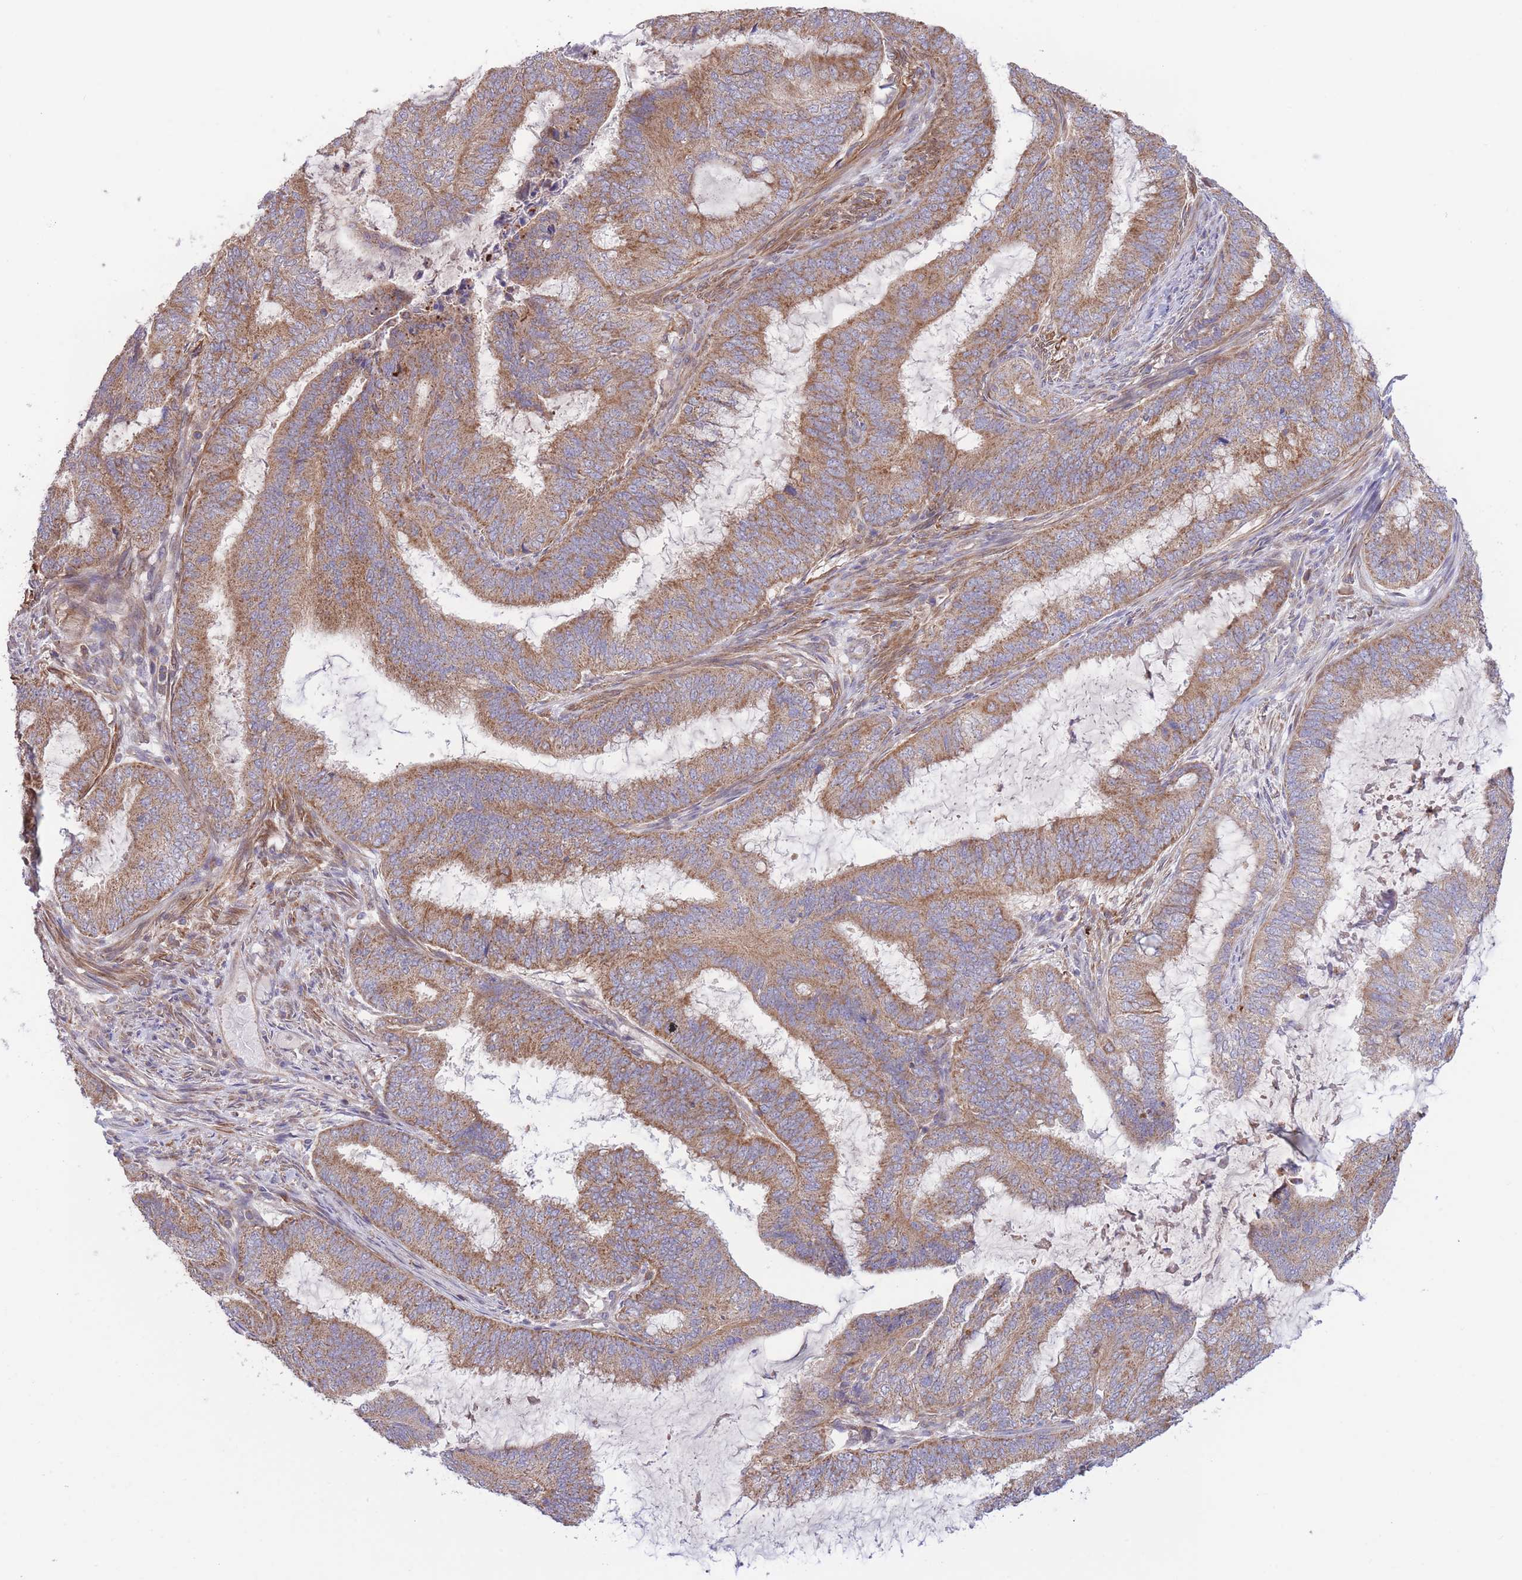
{"staining": {"intensity": "moderate", "quantity": ">75%", "location": "cytoplasmic/membranous"}, "tissue": "endometrial cancer", "cell_type": "Tumor cells", "image_type": "cancer", "snomed": [{"axis": "morphology", "description": "Adenocarcinoma, NOS"}, {"axis": "topography", "description": "Endometrium"}], "caption": "A medium amount of moderate cytoplasmic/membranous staining is present in approximately >75% of tumor cells in endometrial cancer tissue.", "gene": "ATP13A2", "patient": {"sex": "female", "age": 51}}